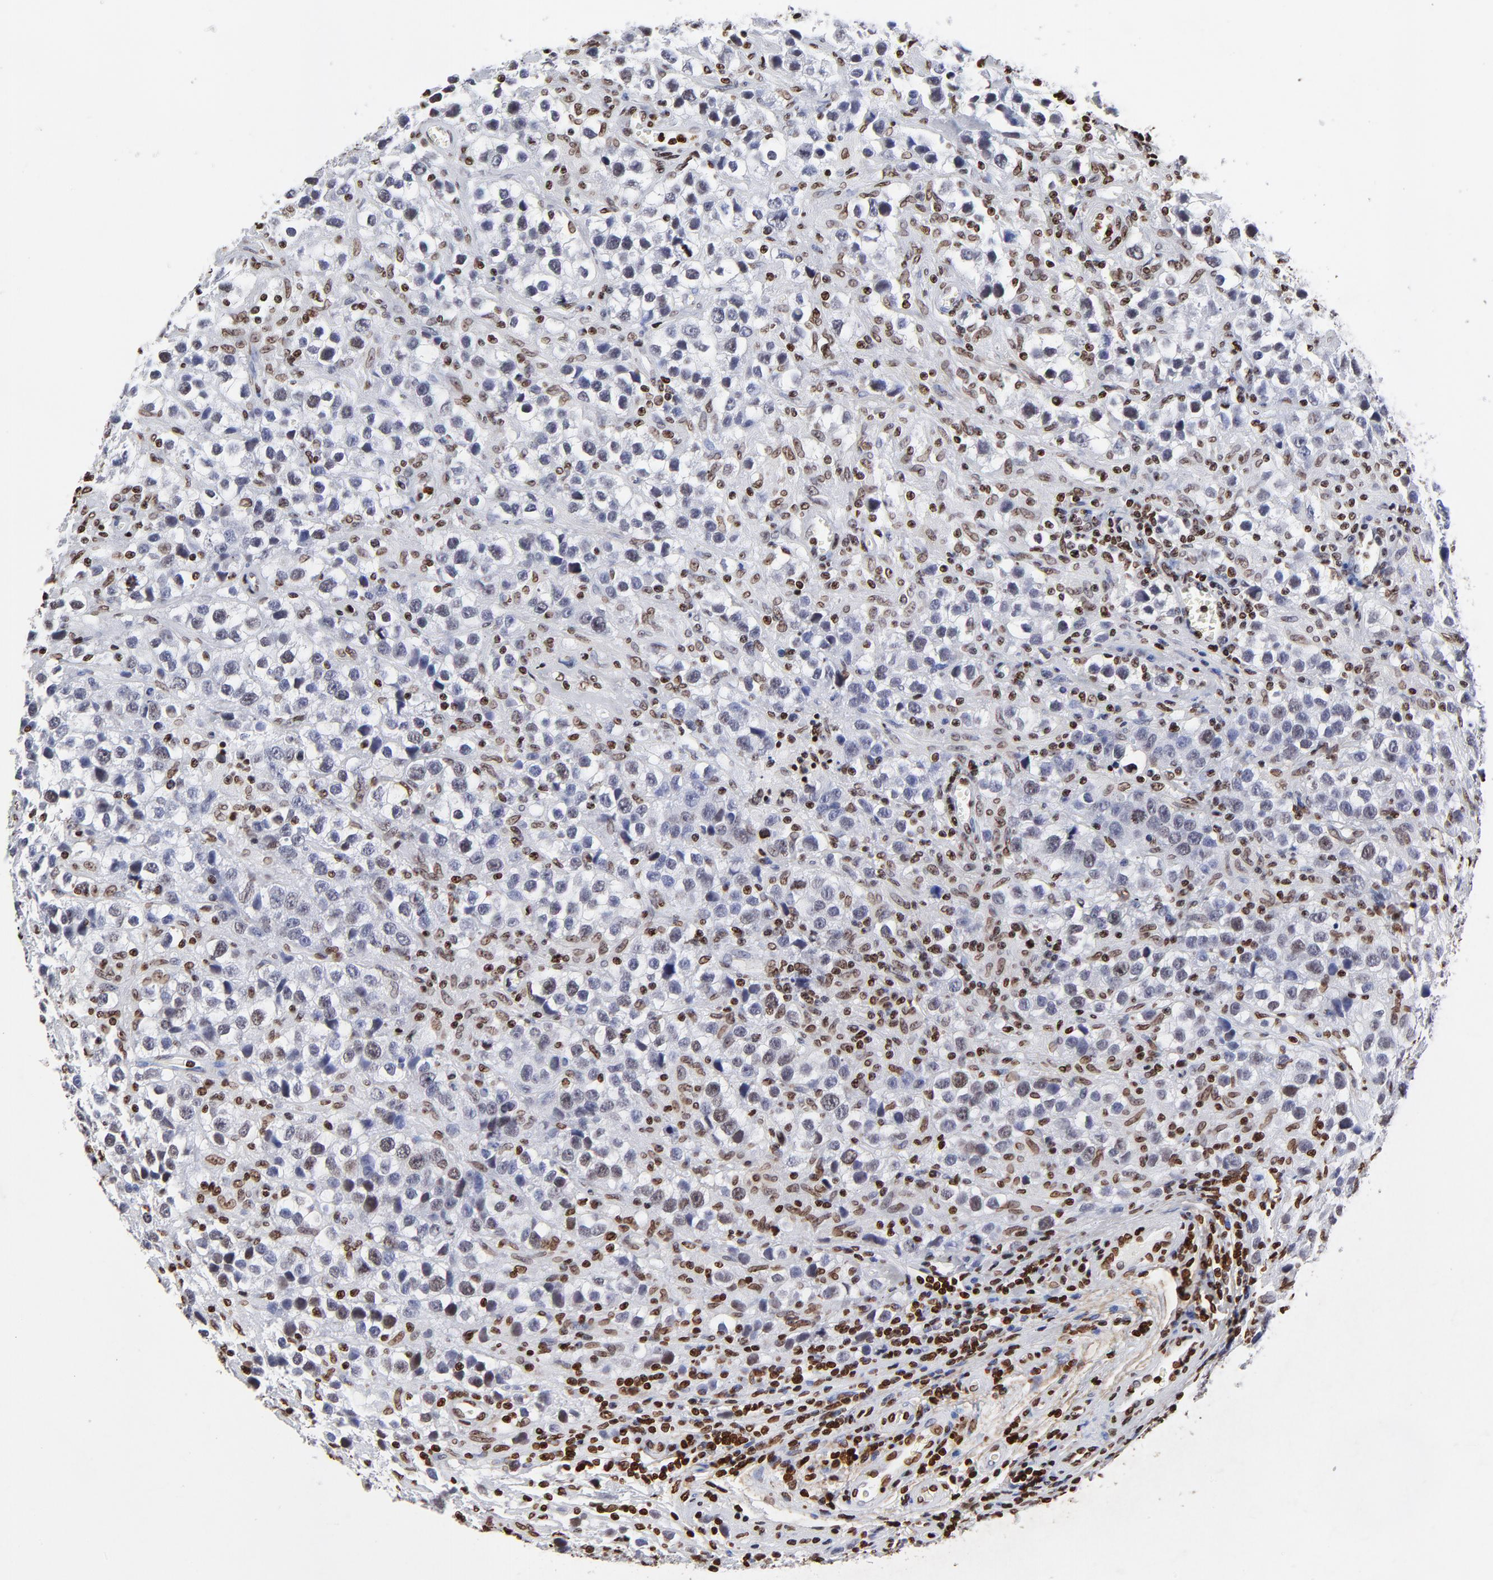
{"staining": {"intensity": "weak", "quantity": "<25%", "location": "nuclear"}, "tissue": "testis cancer", "cell_type": "Tumor cells", "image_type": "cancer", "snomed": [{"axis": "morphology", "description": "Seminoma, NOS"}, {"axis": "topography", "description": "Testis"}], "caption": "Image shows no protein positivity in tumor cells of seminoma (testis) tissue.", "gene": "FBH1", "patient": {"sex": "male", "age": 43}}